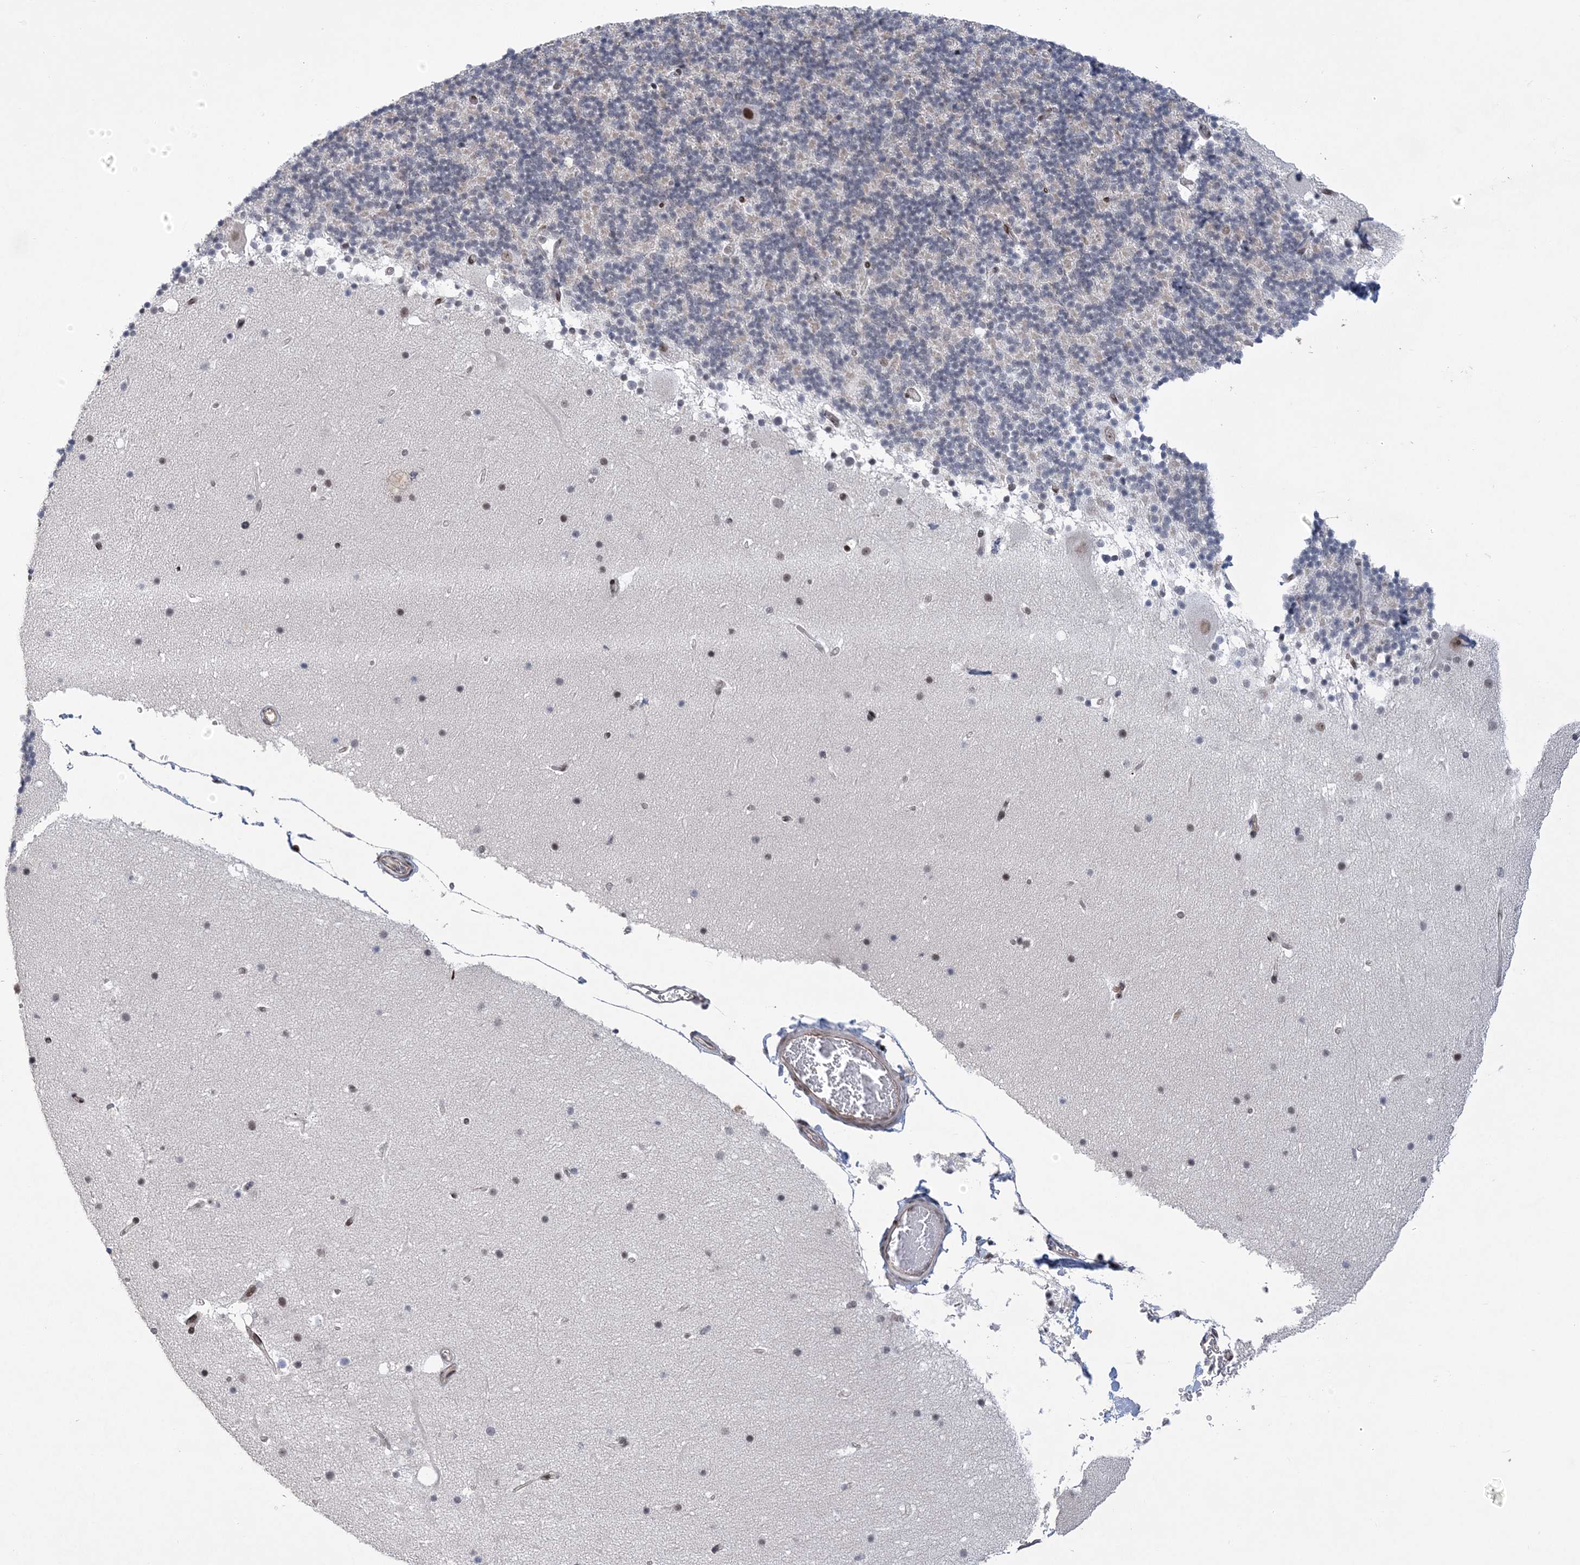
{"staining": {"intensity": "negative", "quantity": "none", "location": "none"}, "tissue": "cerebellum", "cell_type": "Cells in granular layer", "image_type": "normal", "snomed": [{"axis": "morphology", "description": "Normal tissue, NOS"}, {"axis": "topography", "description": "Cerebellum"}], "caption": "DAB (3,3'-diaminobenzidine) immunohistochemical staining of unremarkable cerebellum exhibits no significant expression in cells in granular layer. The staining was performed using DAB (3,3'-diaminobenzidine) to visualize the protein expression in brown, while the nuclei were stained in blue with hematoxylin (Magnification: 20x).", "gene": "HOMEZ", "patient": {"sex": "male", "age": 57}}